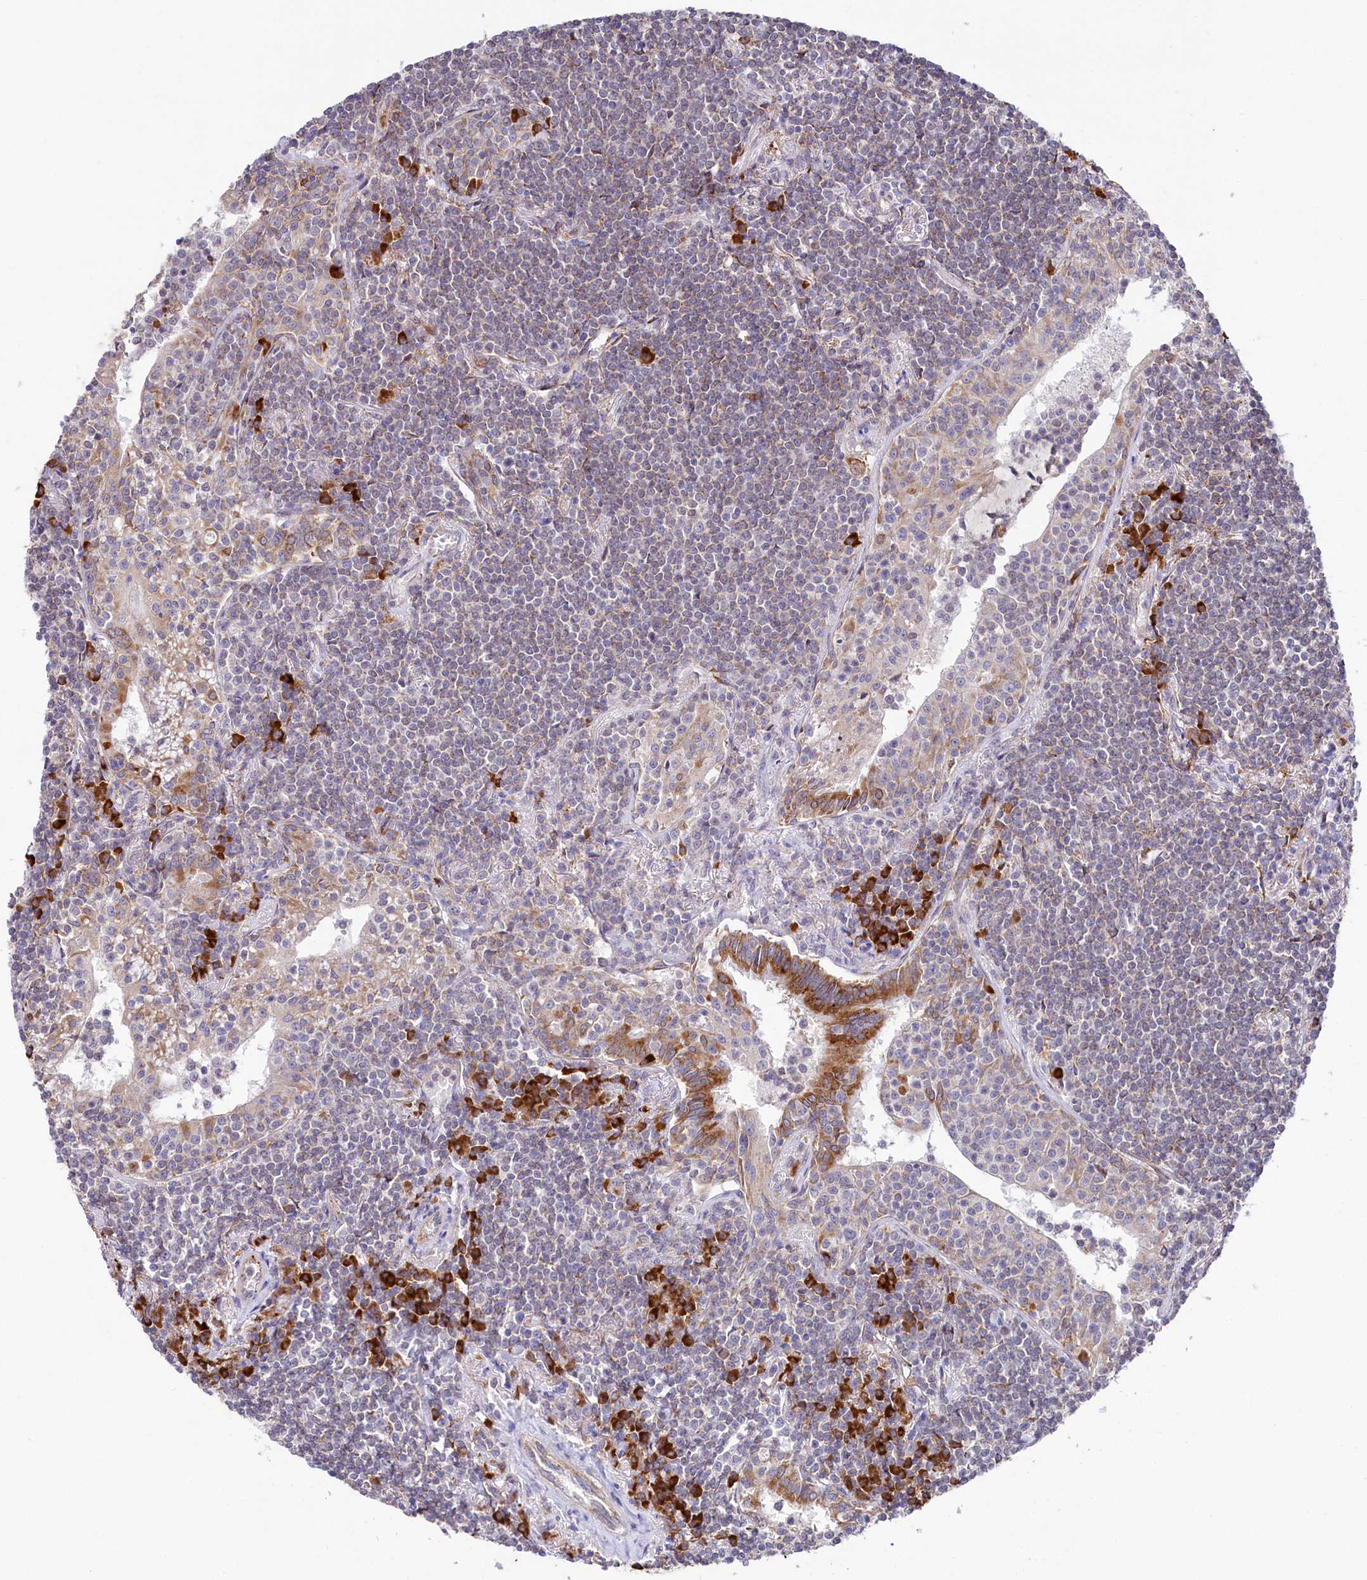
{"staining": {"intensity": "negative", "quantity": "none", "location": "none"}, "tissue": "lymphoma", "cell_type": "Tumor cells", "image_type": "cancer", "snomed": [{"axis": "morphology", "description": "Malignant lymphoma, non-Hodgkin's type, Low grade"}, {"axis": "topography", "description": "Lung"}], "caption": "DAB immunohistochemical staining of human low-grade malignant lymphoma, non-Hodgkin's type shows no significant expression in tumor cells. Nuclei are stained in blue.", "gene": "CHID1", "patient": {"sex": "female", "age": 71}}